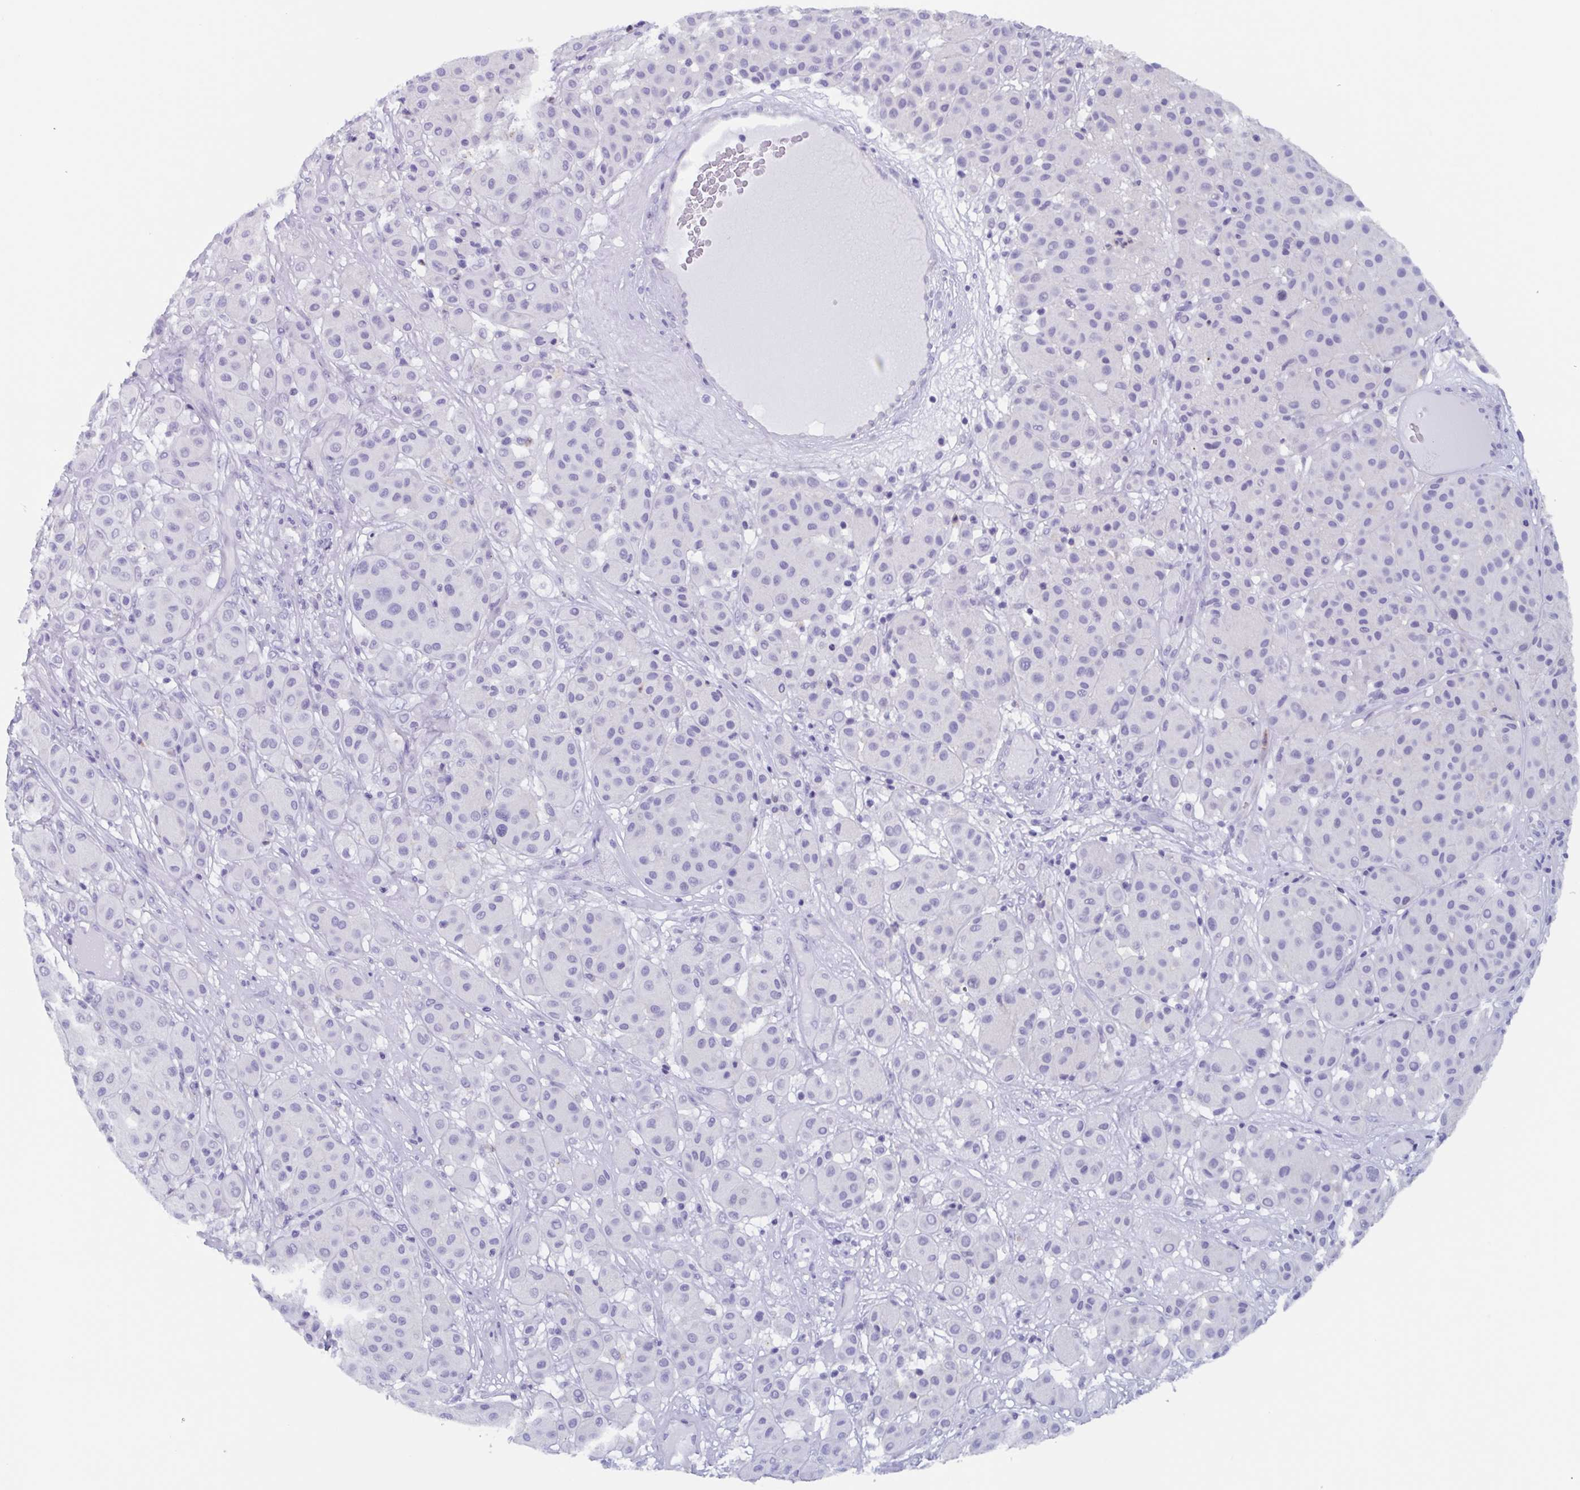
{"staining": {"intensity": "negative", "quantity": "none", "location": "none"}, "tissue": "melanoma", "cell_type": "Tumor cells", "image_type": "cancer", "snomed": [{"axis": "morphology", "description": "Malignant melanoma, Metastatic site"}, {"axis": "topography", "description": "Smooth muscle"}], "caption": "The image reveals no staining of tumor cells in malignant melanoma (metastatic site). Brightfield microscopy of IHC stained with DAB (3,3'-diaminobenzidine) (brown) and hematoxylin (blue), captured at high magnification.", "gene": "BPI", "patient": {"sex": "male", "age": 41}}